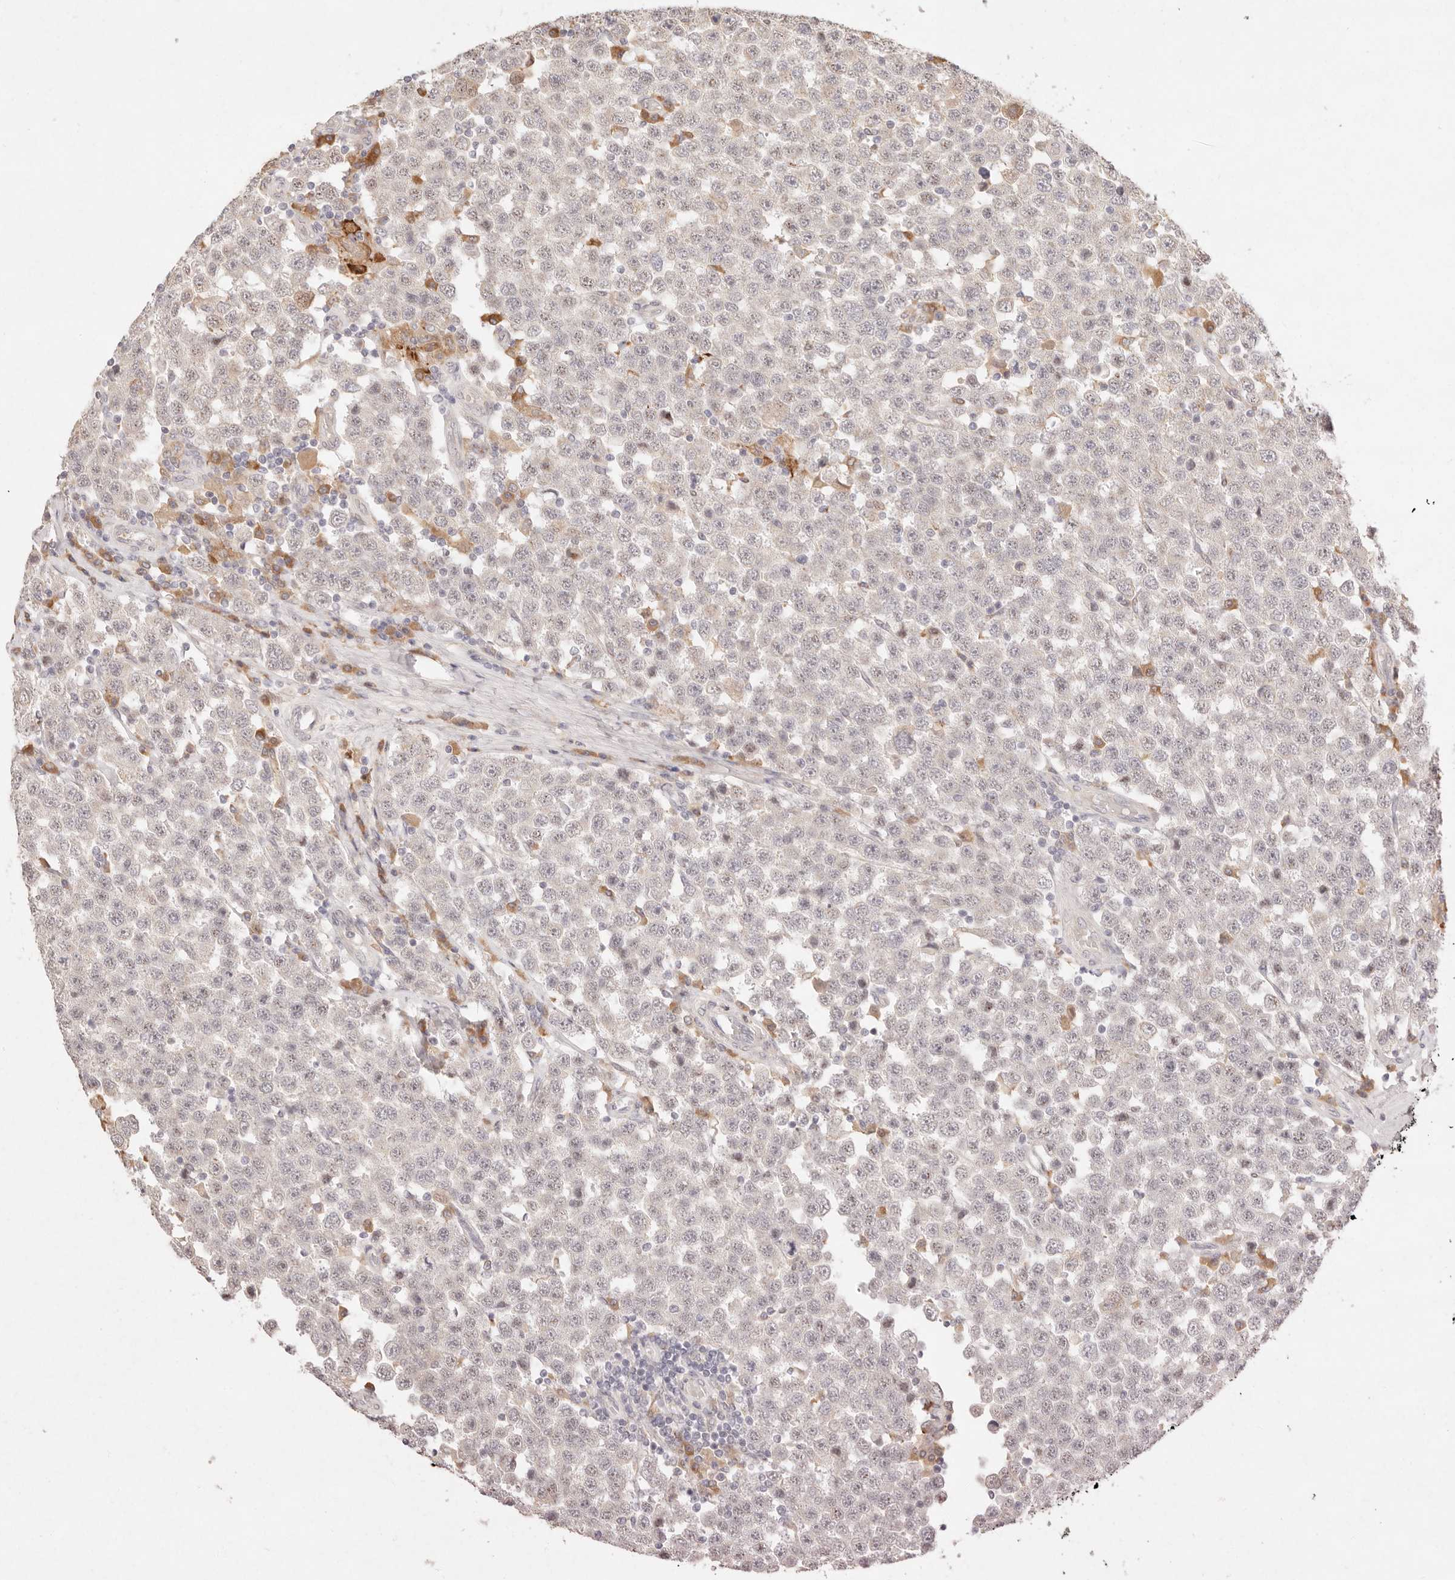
{"staining": {"intensity": "negative", "quantity": "none", "location": "none"}, "tissue": "testis cancer", "cell_type": "Tumor cells", "image_type": "cancer", "snomed": [{"axis": "morphology", "description": "Seminoma, NOS"}, {"axis": "topography", "description": "Testis"}], "caption": "Immunohistochemistry histopathology image of human testis cancer stained for a protein (brown), which exhibits no expression in tumor cells. The staining is performed using DAB brown chromogen with nuclei counter-stained in using hematoxylin.", "gene": "C1orf127", "patient": {"sex": "male", "age": 28}}